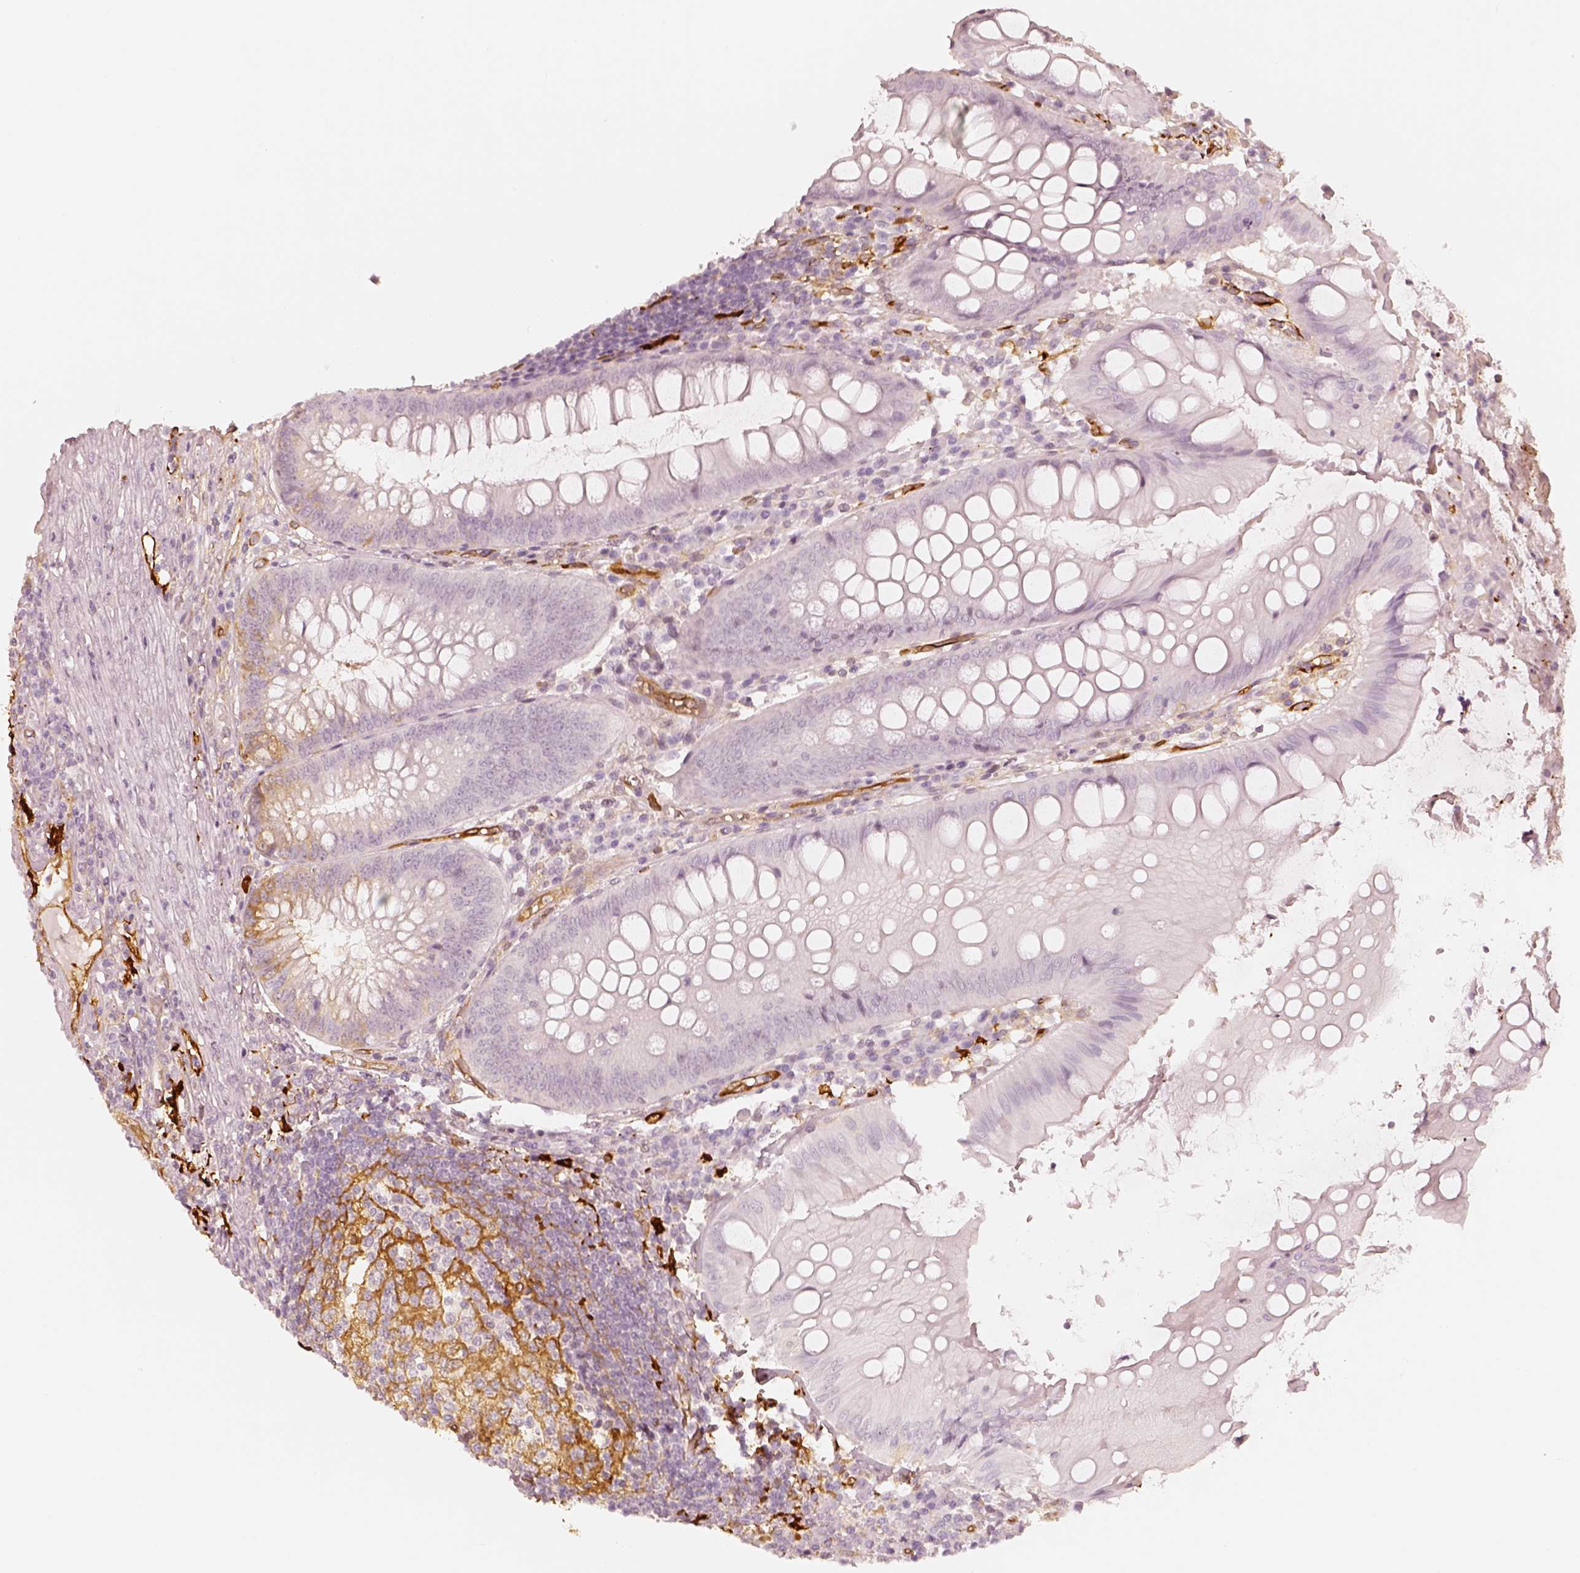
{"staining": {"intensity": "negative", "quantity": "none", "location": "none"}, "tissue": "appendix", "cell_type": "Glandular cells", "image_type": "normal", "snomed": [{"axis": "morphology", "description": "Normal tissue, NOS"}, {"axis": "morphology", "description": "Inflammation, NOS"}, {"axis": "topography", "description": "Appendix"}], "caption": "This is a histopathology image of immunohistochemistry (IHC) staining of benign appendix, which shows no positivity in glandular cells.", "gene": "FSCN1", "patient": {"sex": "male", "age": 16}}